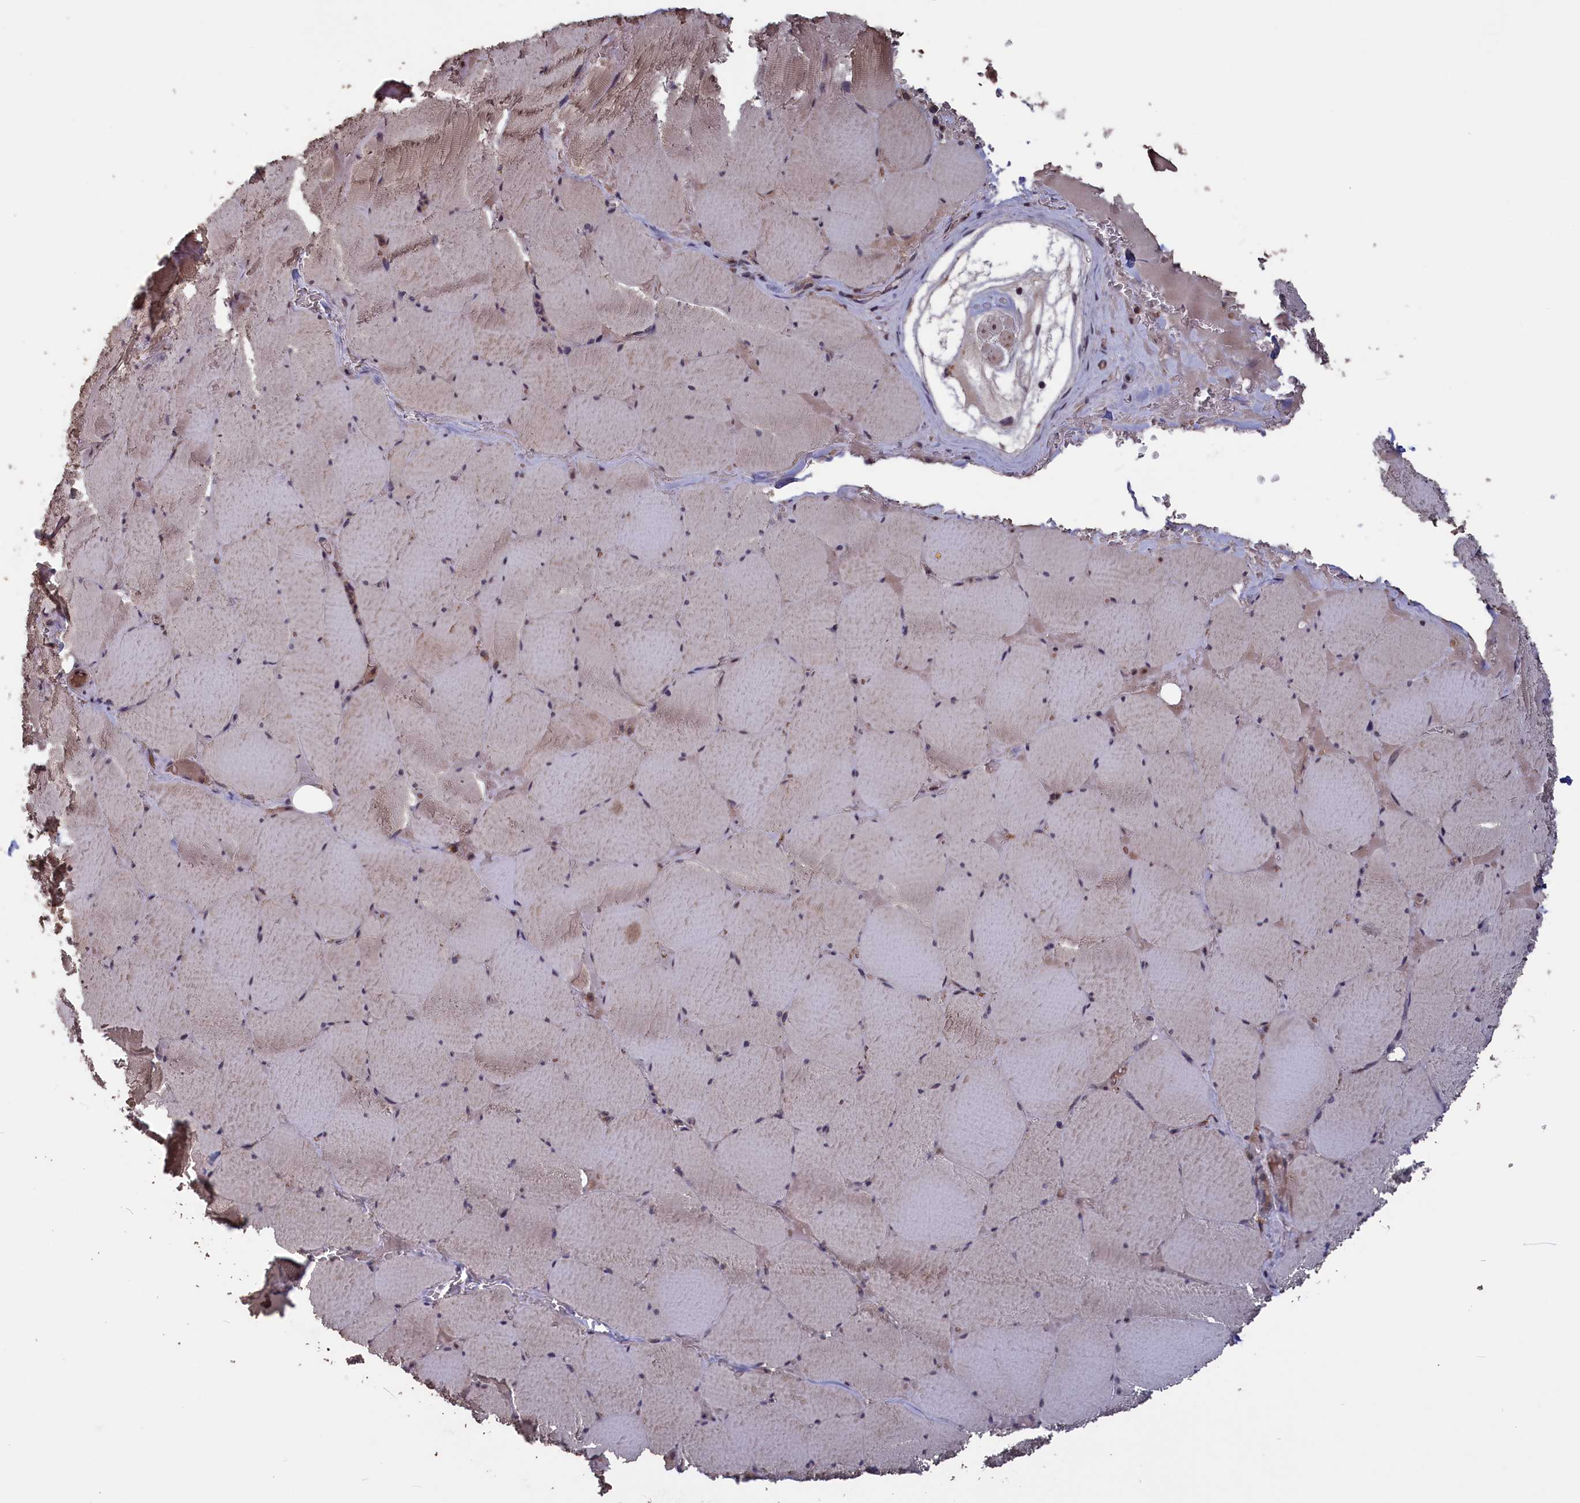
{"staining": {"intensity": "weak", "quantity": "25%-75%", "location": "cytoplasmic/membranous"}, "tissue": "skeletal muscle", "cell_type": "Myocytes", "image_type": "normal", "snomed": [{"axis": "morphology", "description": "Normal tissue, NOS"}, {"axis": "topography", "description": "Skeletal muscle"}, {"axis": "topography", "description": "Head-Neck"}], "caption": "Protein expression analysis of benign human skeletal muscle reveals weak cytoplasmic/membranous expression in about 25%-75% of myocytes.", "gene": "CACTIN", "patient": {"sex": "male", "age": 66}}